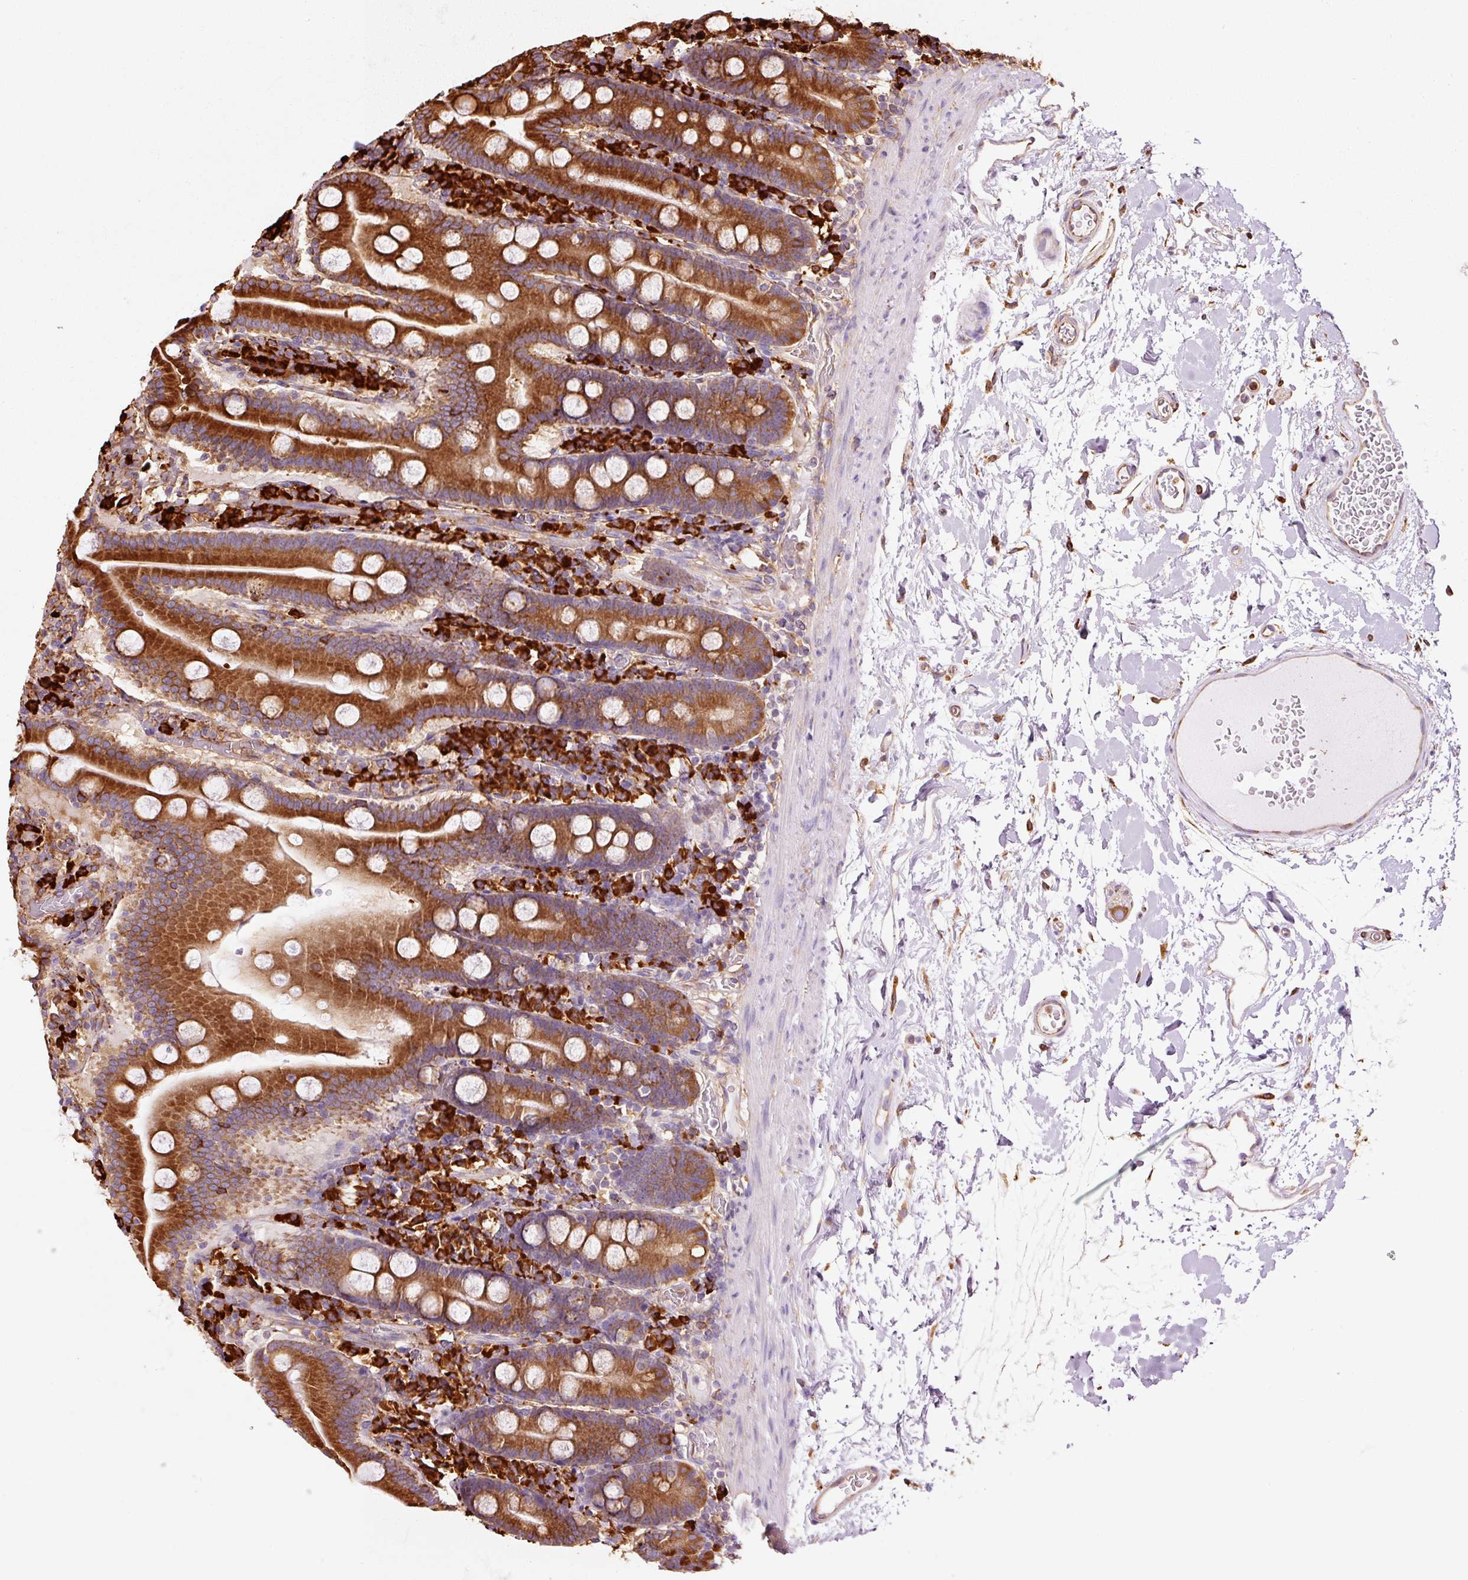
{"staining": {"intensity": "strong", "quantity": ">75%", "location": "cytoplasmic/membranous"}, "tissue": "duodenum", "cell_type": "Glandular cells", "image_type": "normal", "snomed": [{"axis": "morphology", "description": "Normal tissue, NOS"}, {"axis": "topography", "description": "Duodenum"}], "caption": "A brown stain highlights strong cytoplasmic/membranous staining of a protein in glandular cells of normal human duodenum. The staining was performed using DAB to visualize the protein expression in brown, while the nuclei were stained in blue with hematoxylin (Magnification: 20x).", "gene": "ENSG00000256500", "patient": {"sex": "male", "age": 55}}